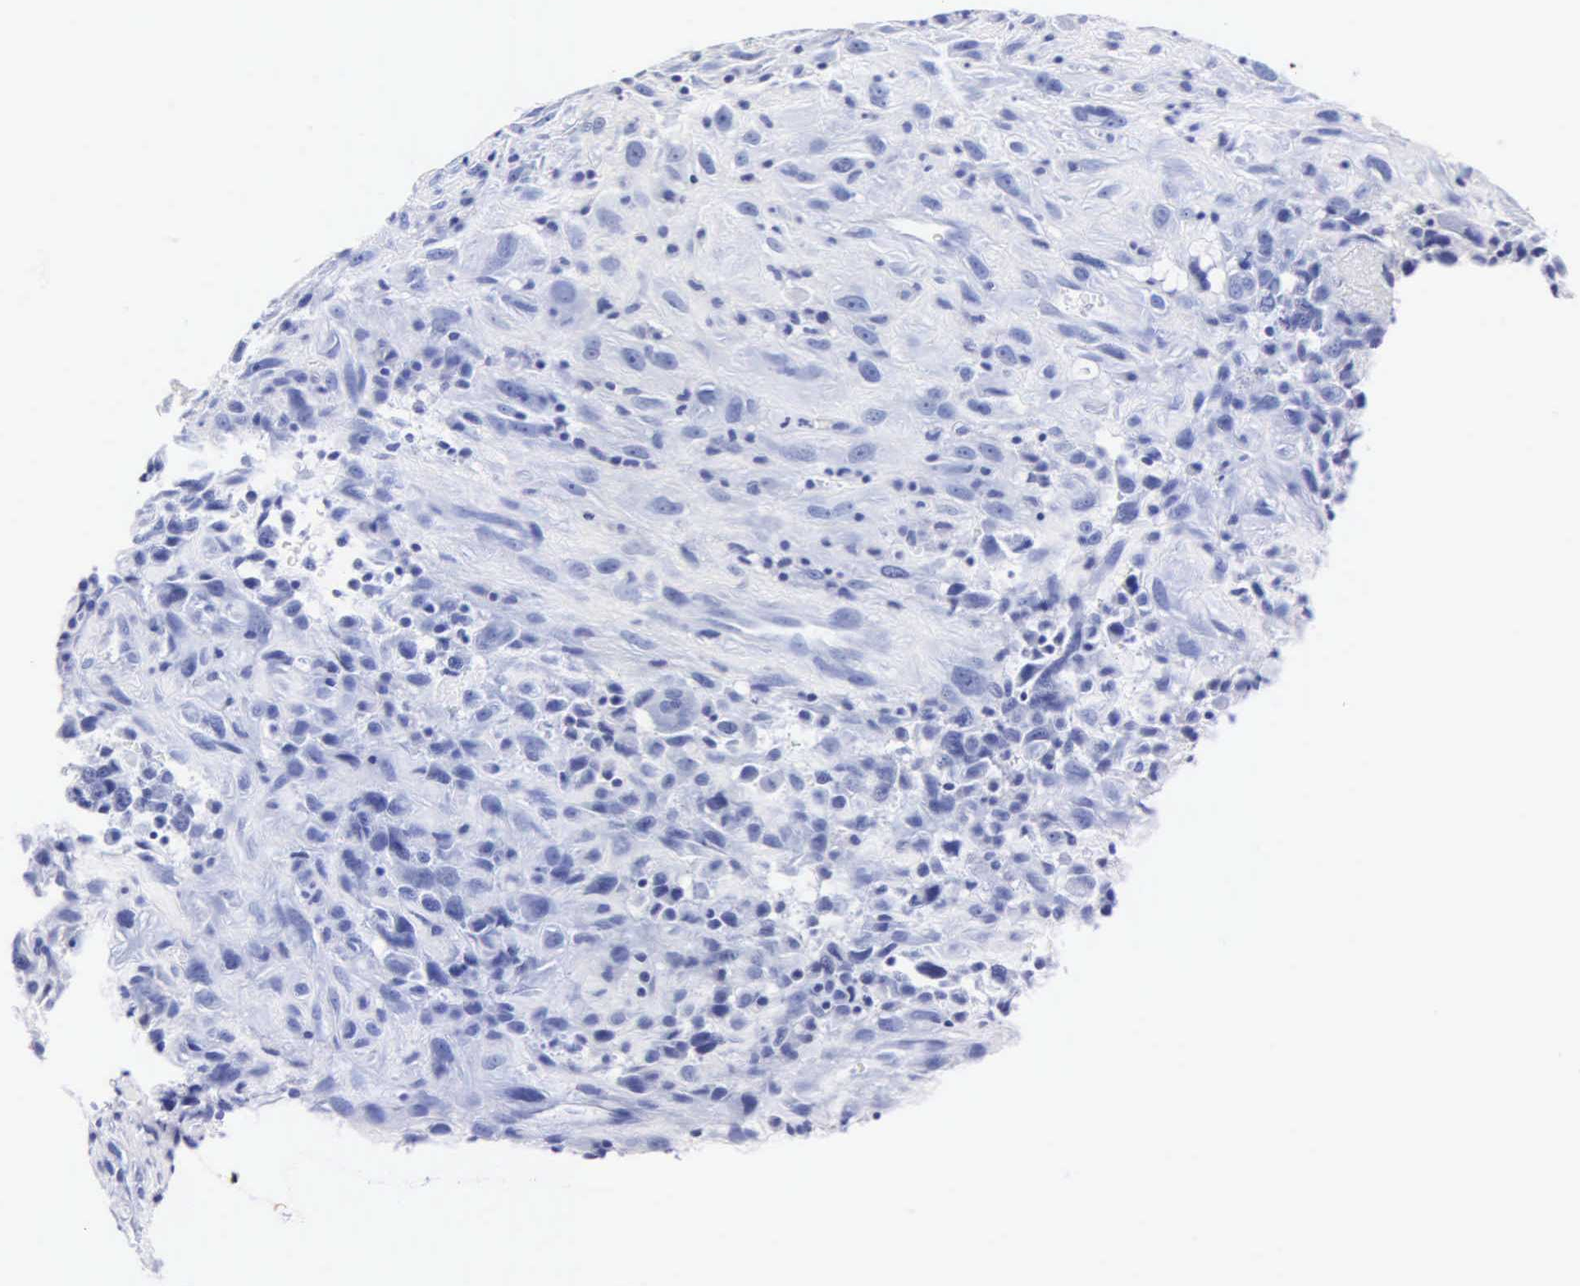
{"staining": {"intensity": "negative", "quantity": "none", "location": "none"}, "tissue": "breast cancer", "cell_type": "Tumor cells", "image_type": "cancer", "snomed": [{"axis": "morphology", "description": "Neoplasm, malignant, NOS"}, {"axis": "topography", "description": "Breast"}], "caption": "A high-resolution histopathology image shows immunohistochemistry staining of breast cancer, which displays no significant positivity in tumor cells. (DAB immunohistochemistry visualized using brightfield microscopy, high magnification).", "gene": "MB", "patient": {"sex": "female", "age": 50}}